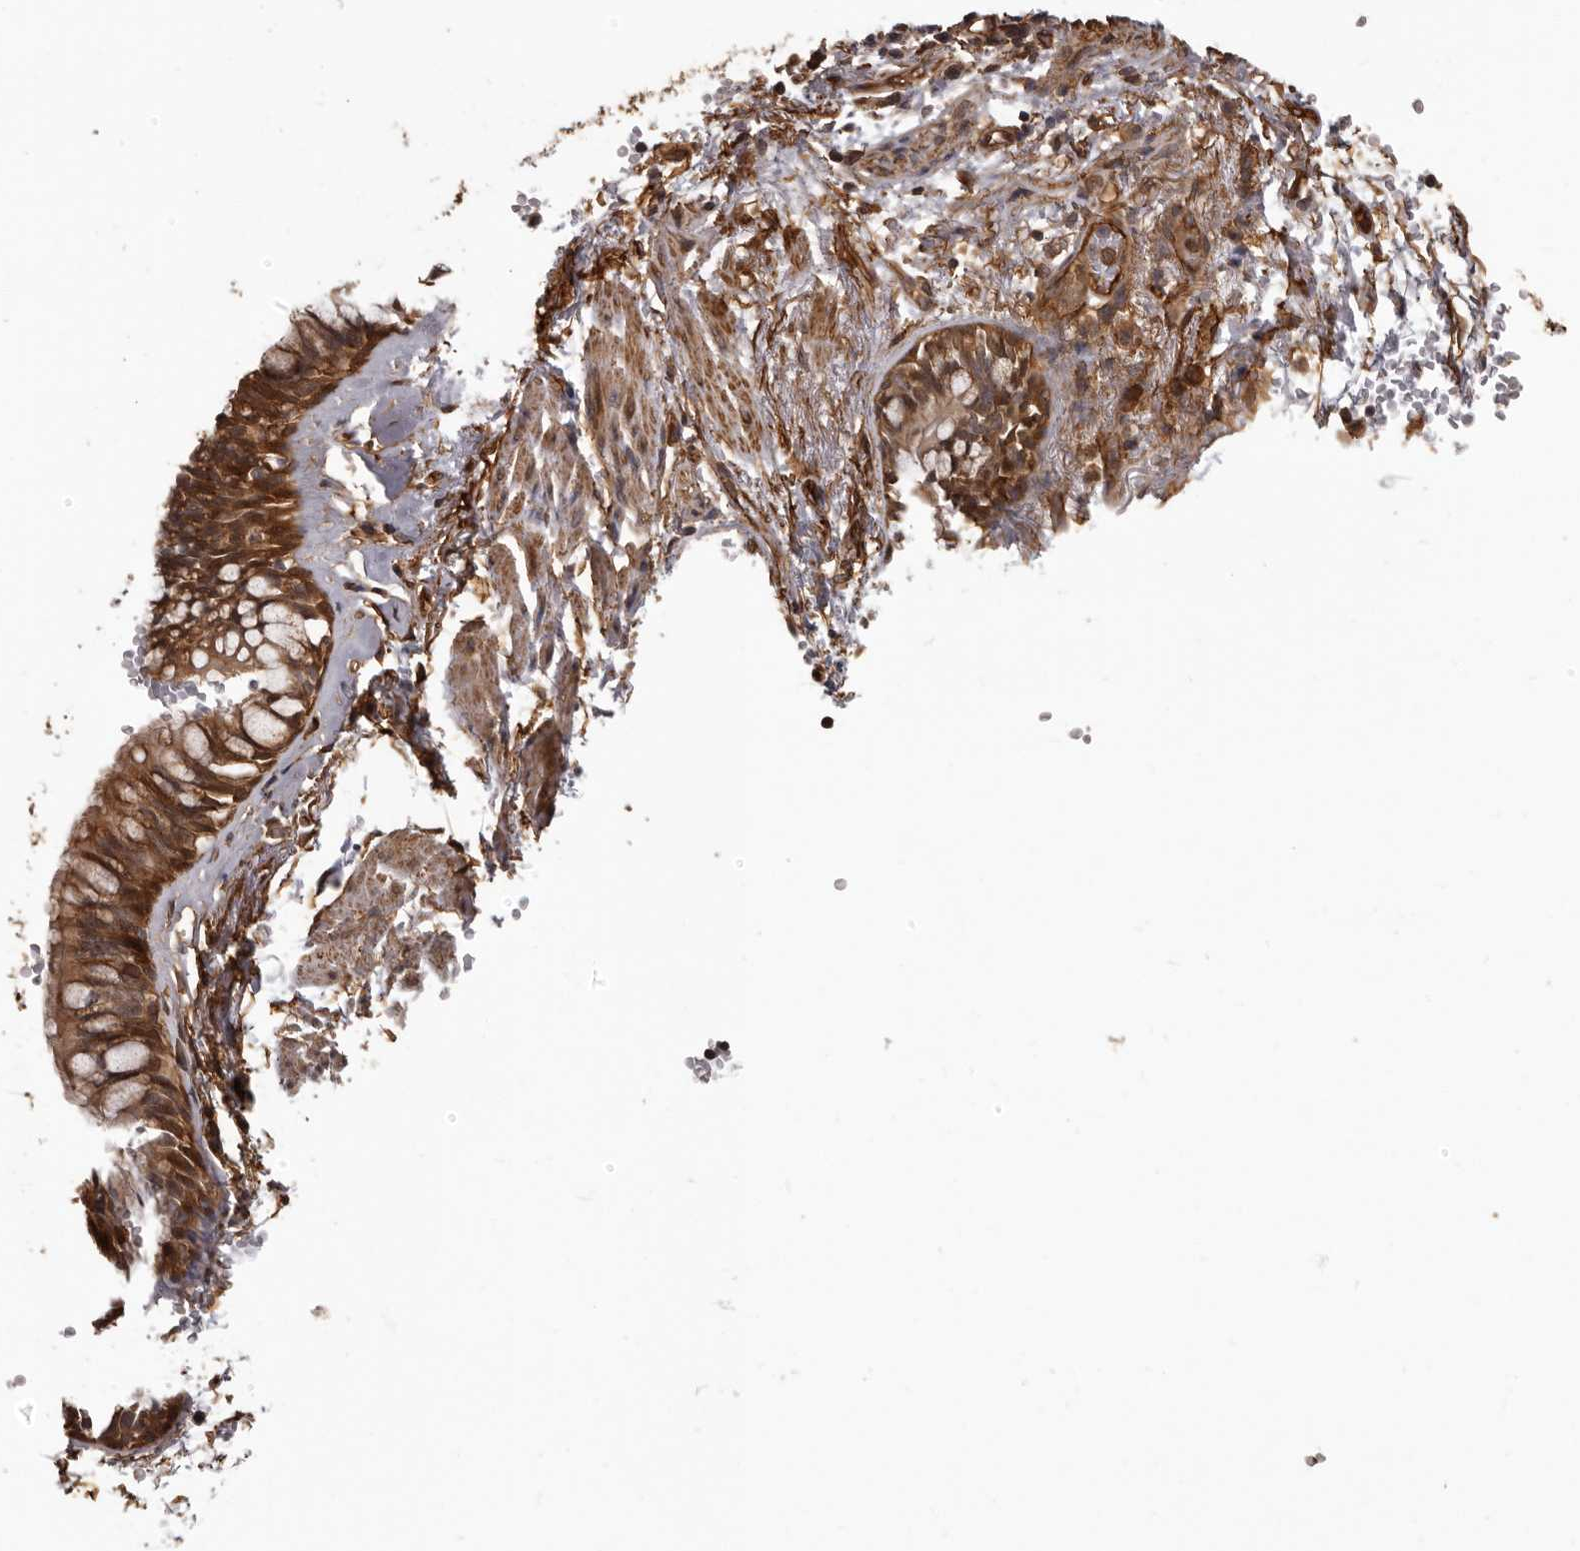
{"staining": {"intensity": "strong", "quantity": ">75%", "location": "cytoplasmic/membranous"}, "tissue": "bronchus", "cell_type": "Respiratory epithelial cells", "image_type": "normal", "snomed": [{"axis": "morphology", "description": "Normal tissue, NOS"}, {"axis": "topography", "description": "Cartilage tissue"}, {"axis": "topography", "description": "Bronchus"}], "caption": "Bronchus was stained to show a protein in brown. There is high levels of strong cytoplasmic/membranous expression in about >75% of respiratory epithelial cells.", "gene": "SLITRK6", "patient": {"sex": "female", "age": 73}}